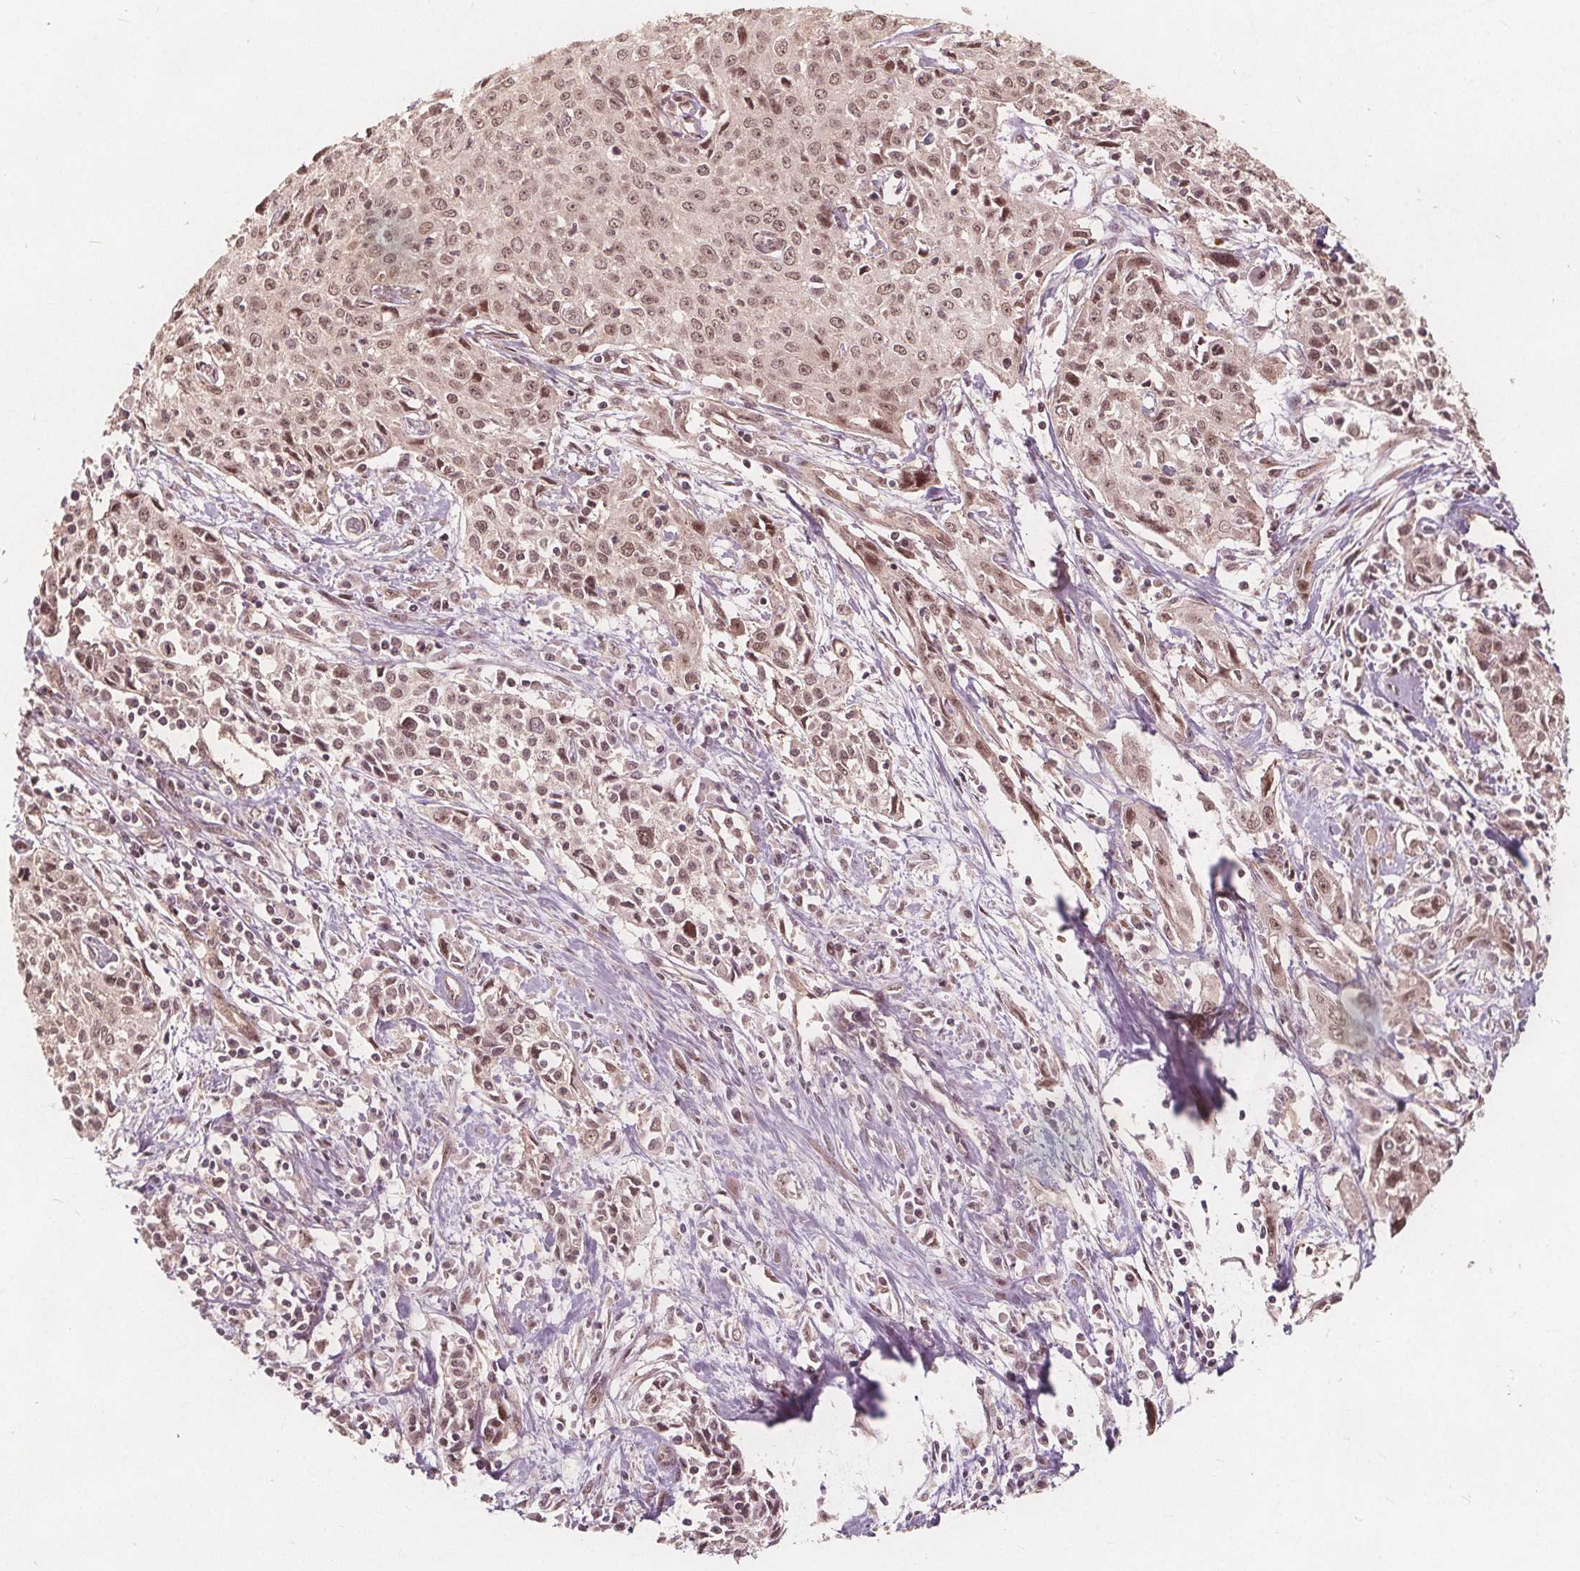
{"staining": {"intensity": "moderate", "quantity": ">75%", "location": "nuclear"}, "tissue": "cervical cancer", "cell_type": "Tumor cells", "image_type": "cancer", "snomed": [{"axis": "morphology", "description": "Squamous cell carcinoma, NOS"}, {"axis": "topography", "description": "Cervix"}], "caption": "Tumor cells demonstrate medium levels of moderate nuclear staining in about >75% of cells in cervical cancer.", "gene": "PPP1CB", "patient": {"sex": "female", "age": 38}}